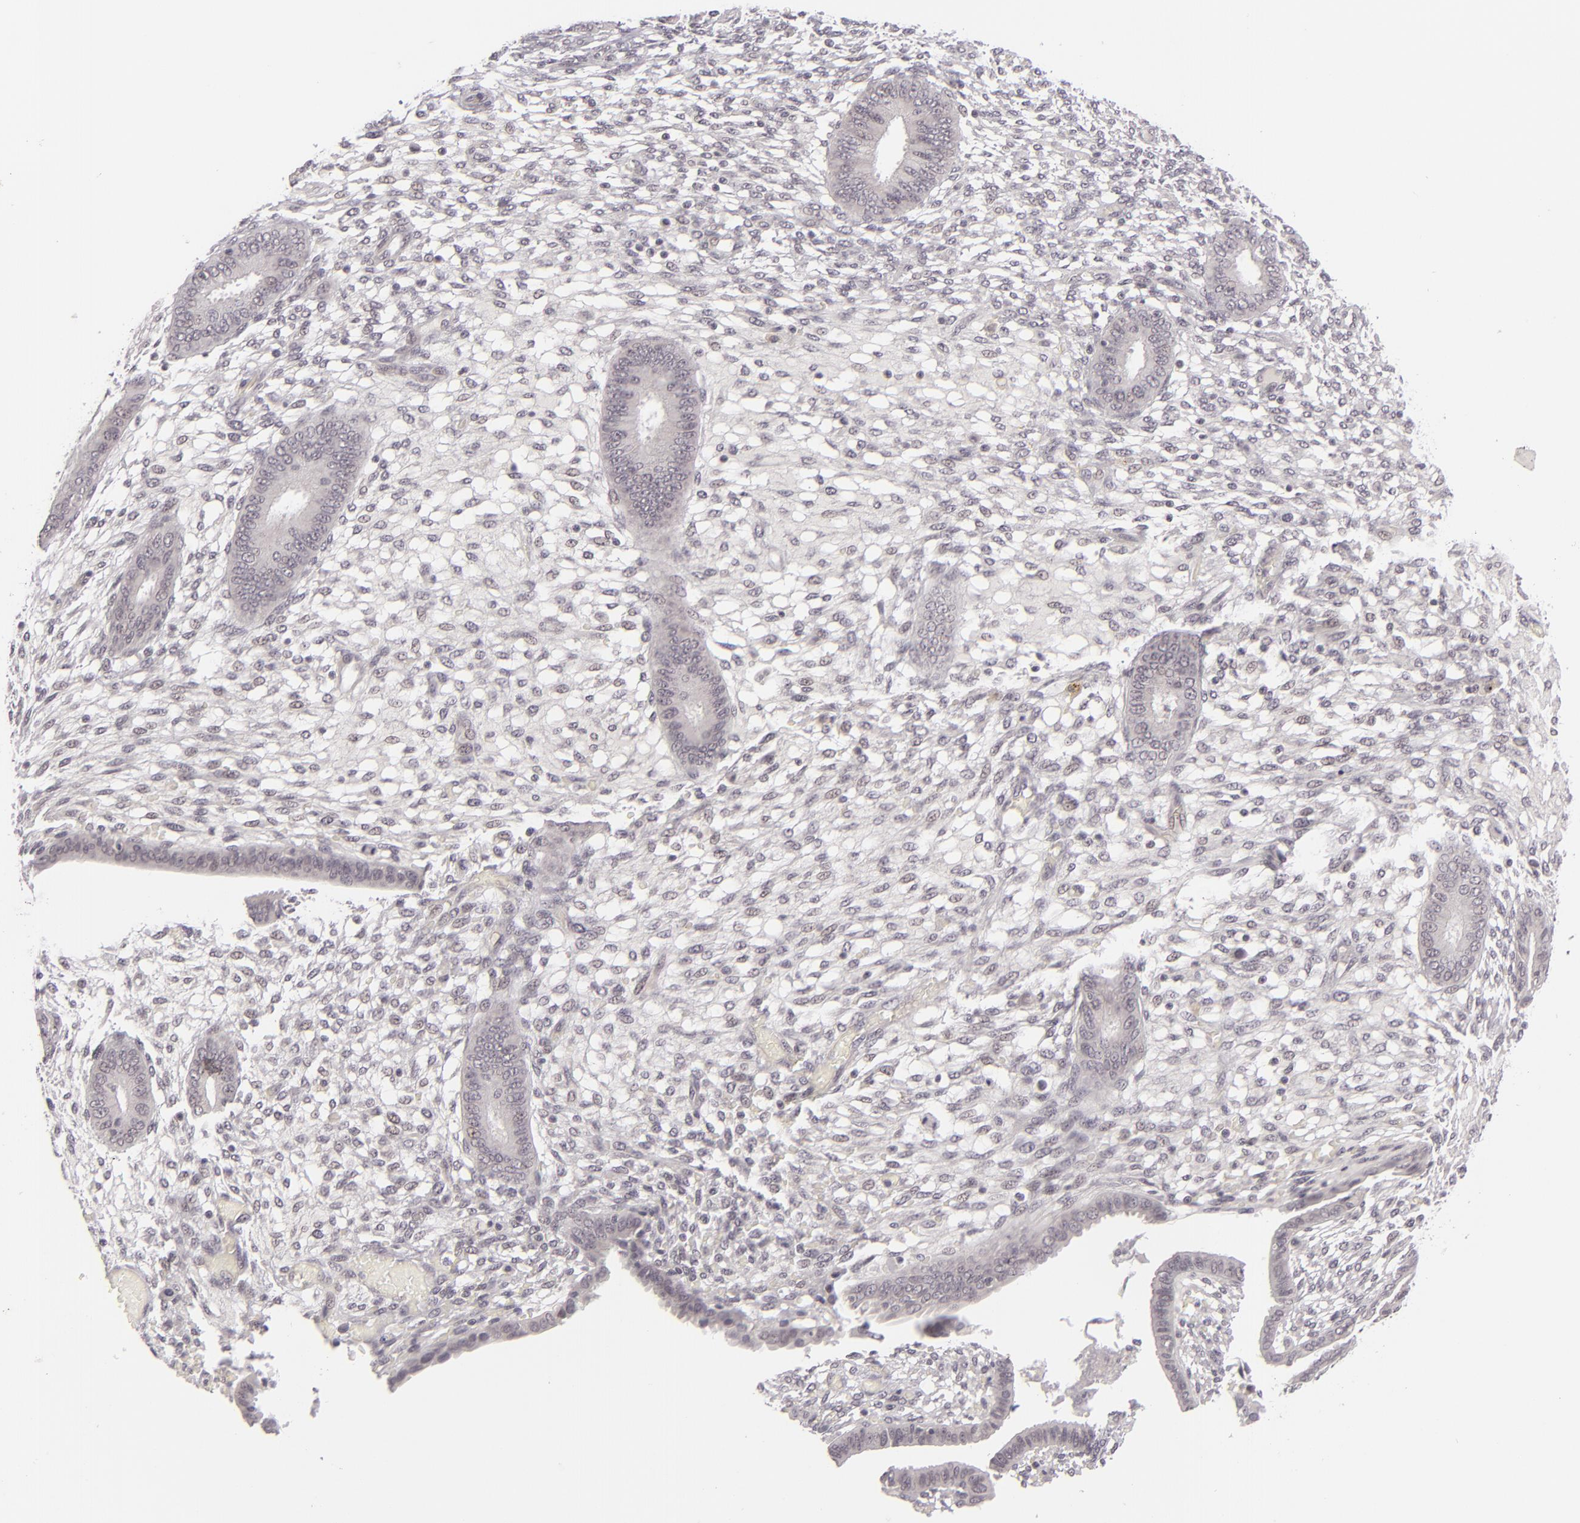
{"staining": {"intensity": "negative", "quantity": "none", "location": "none"}, "tissue": "endometrium", "cell_type": "Cells in endometrial stroma", "image_type": "normal", "snomed": [{"axis": "morphology", "description": "Normal tissue, NOS"}, {"axis": "topography", "description": "Endometrium"}], "caption": "Immunohistochemical staining of unremarkable human endometrium reveals no significant staining in cells in endometrial stroma. (DAB immunohistochemistry with hematoxylin counter stain).", "gene": "DLG3", "patient": {"sex": "female", "age": 42}}